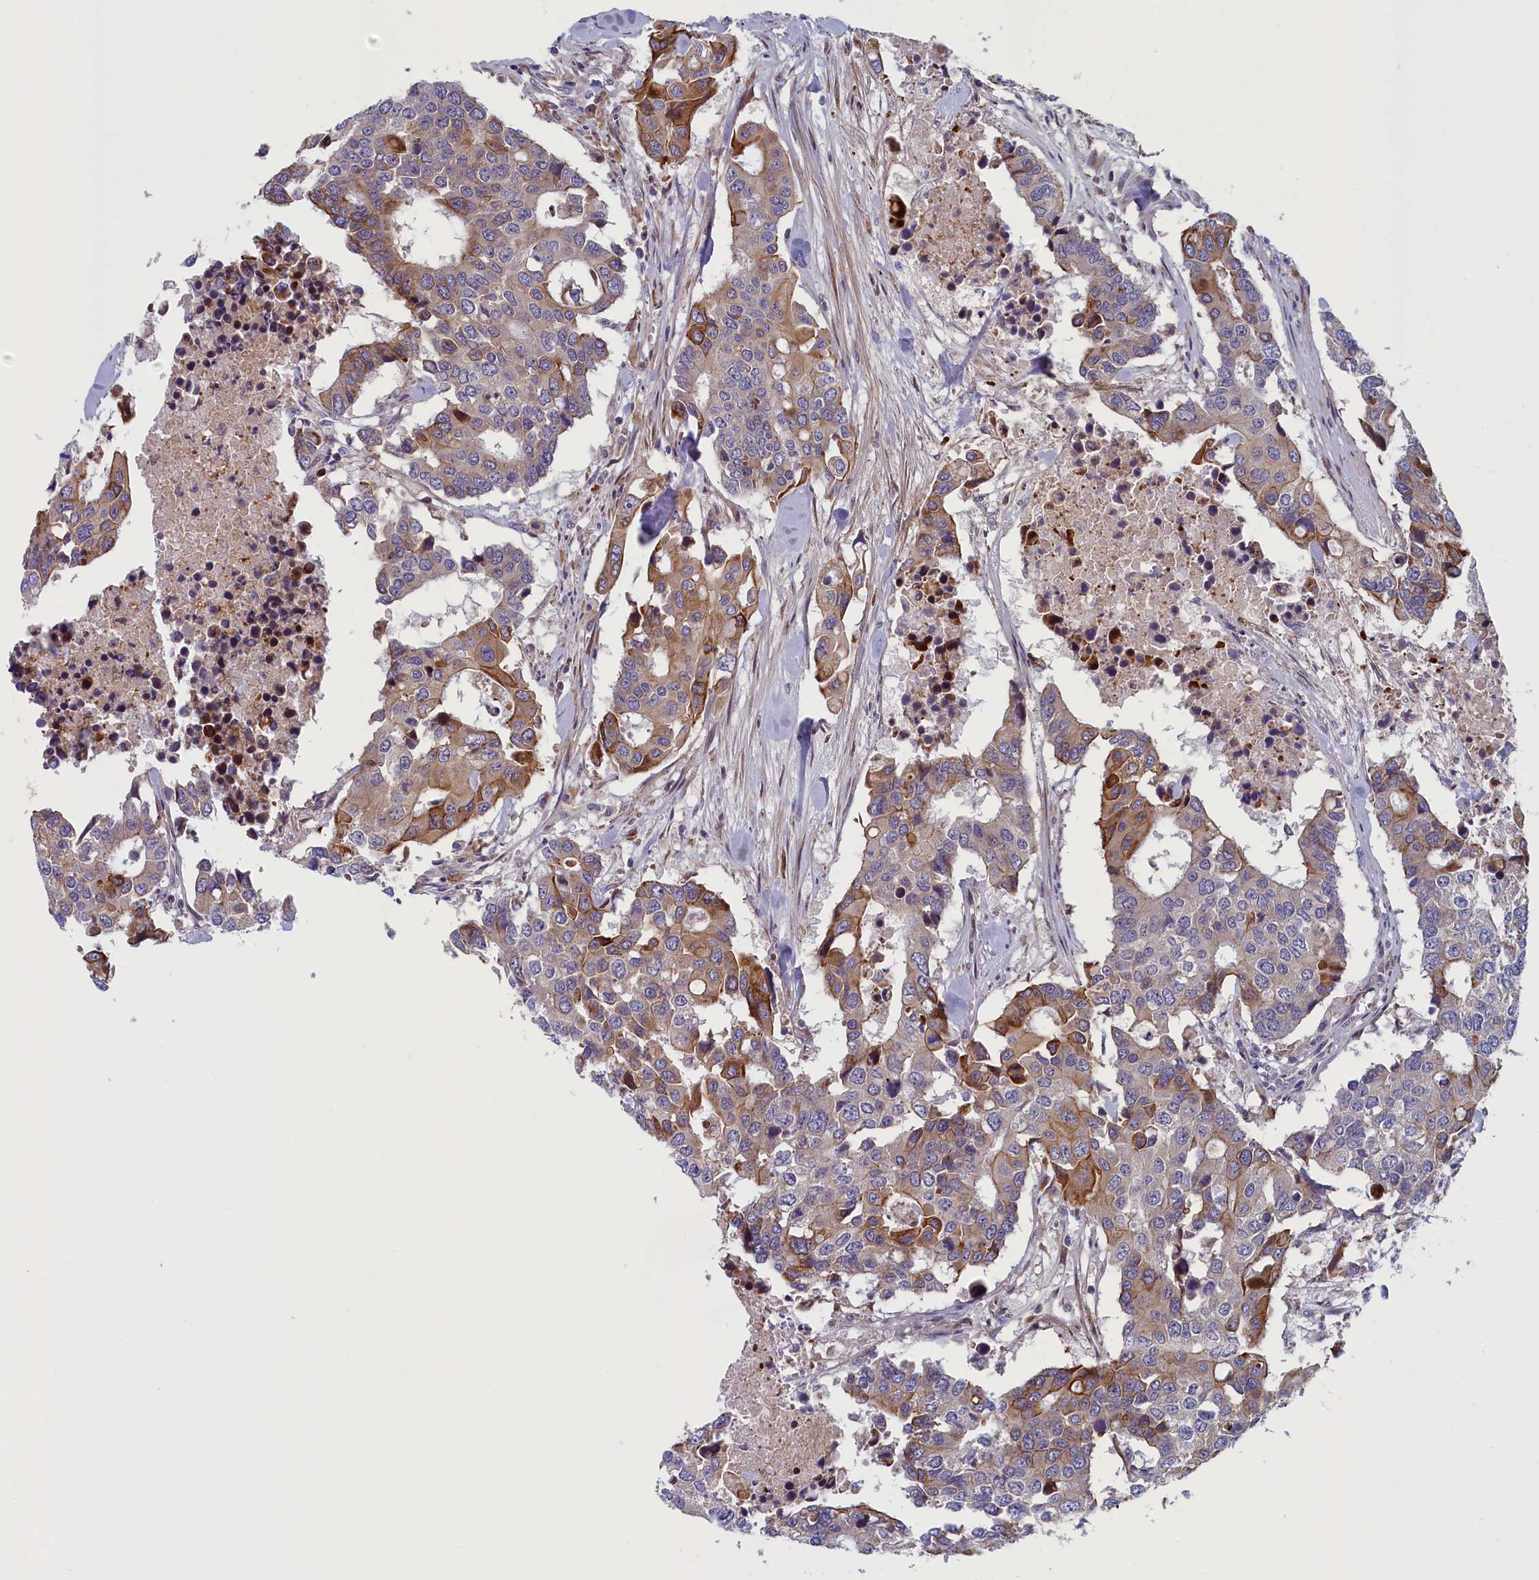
{"staining": {"intensity": "moderate", "quantity": "<25%", "location": "cytoplasmic/membranous"}, "tissue": "colorectal cancer", "cell_type": "Tumor cells", "image_type": "cancer", "snomed": [{"axis": "morphology", "description": "Adenocarcinoma, NOS"}, {"axis": "topography", "description": "Colon"}], "caption": "The immunohistochemical stain shows moderate cytoplasmic/membranous positivity in tumor cells of adenocarcinoma (colorectal) tissue.", "gene": "ANKRD39", "patient": {"sex": "male", "age": 77}}